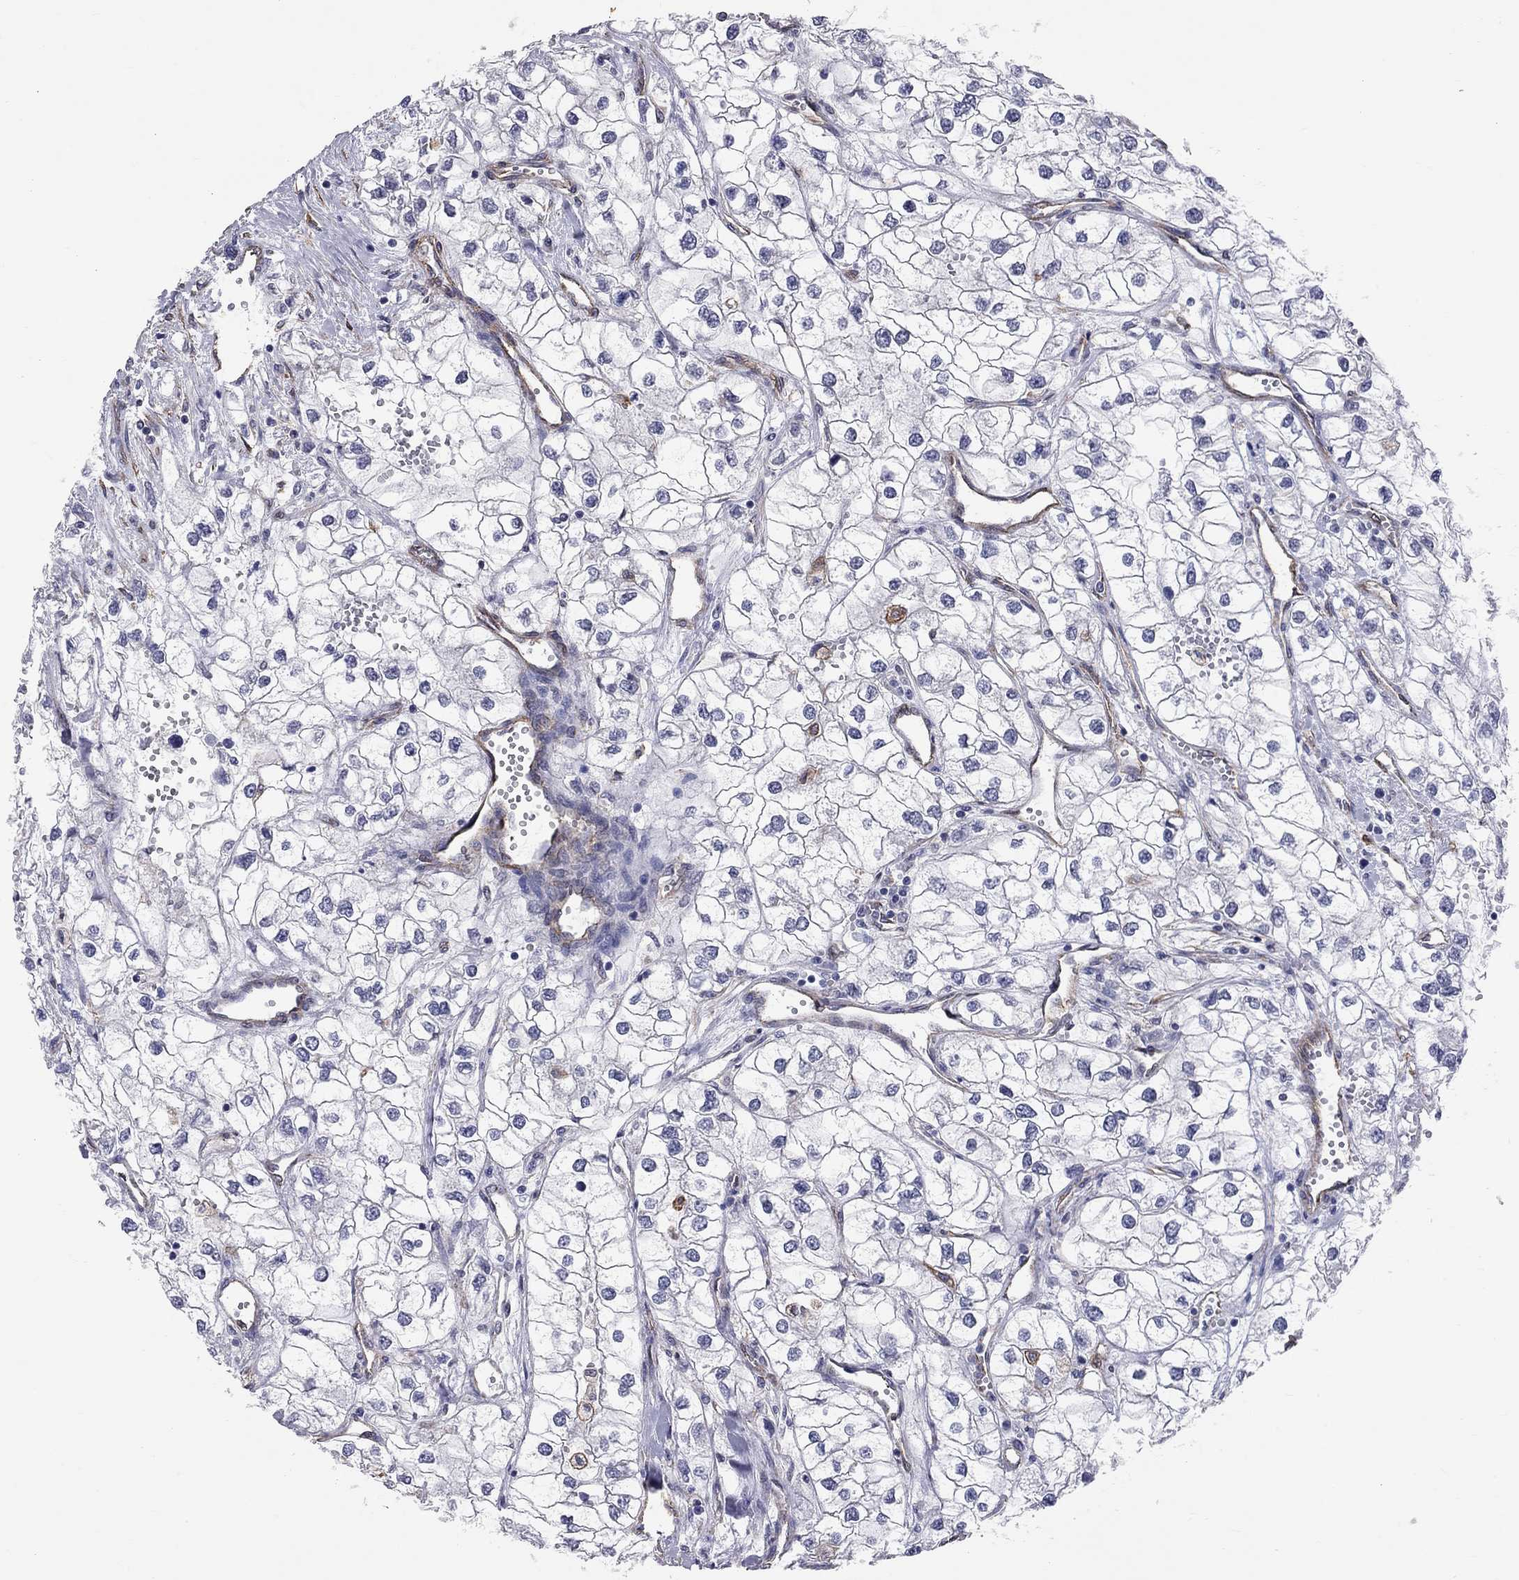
{"staining": {"intensity": "negative", "quantity": "none", "location": "none"}, "tissue": "renal cancer", "cell_type": "Tumor cells", "image_type": "cancer", "snomed": [{"axis": "morphology", "description": "Adenocarcinoma, NOS"}, {"axis": "topography", "description": "Kidney"}], "caption": "Immunohistochemistry photomicrograph of renal cancer stained for a protein (brown), which shows no expression in tumor cells.", "gene": "BICDL2", "patient": {"sex": "male", "age": 59}}